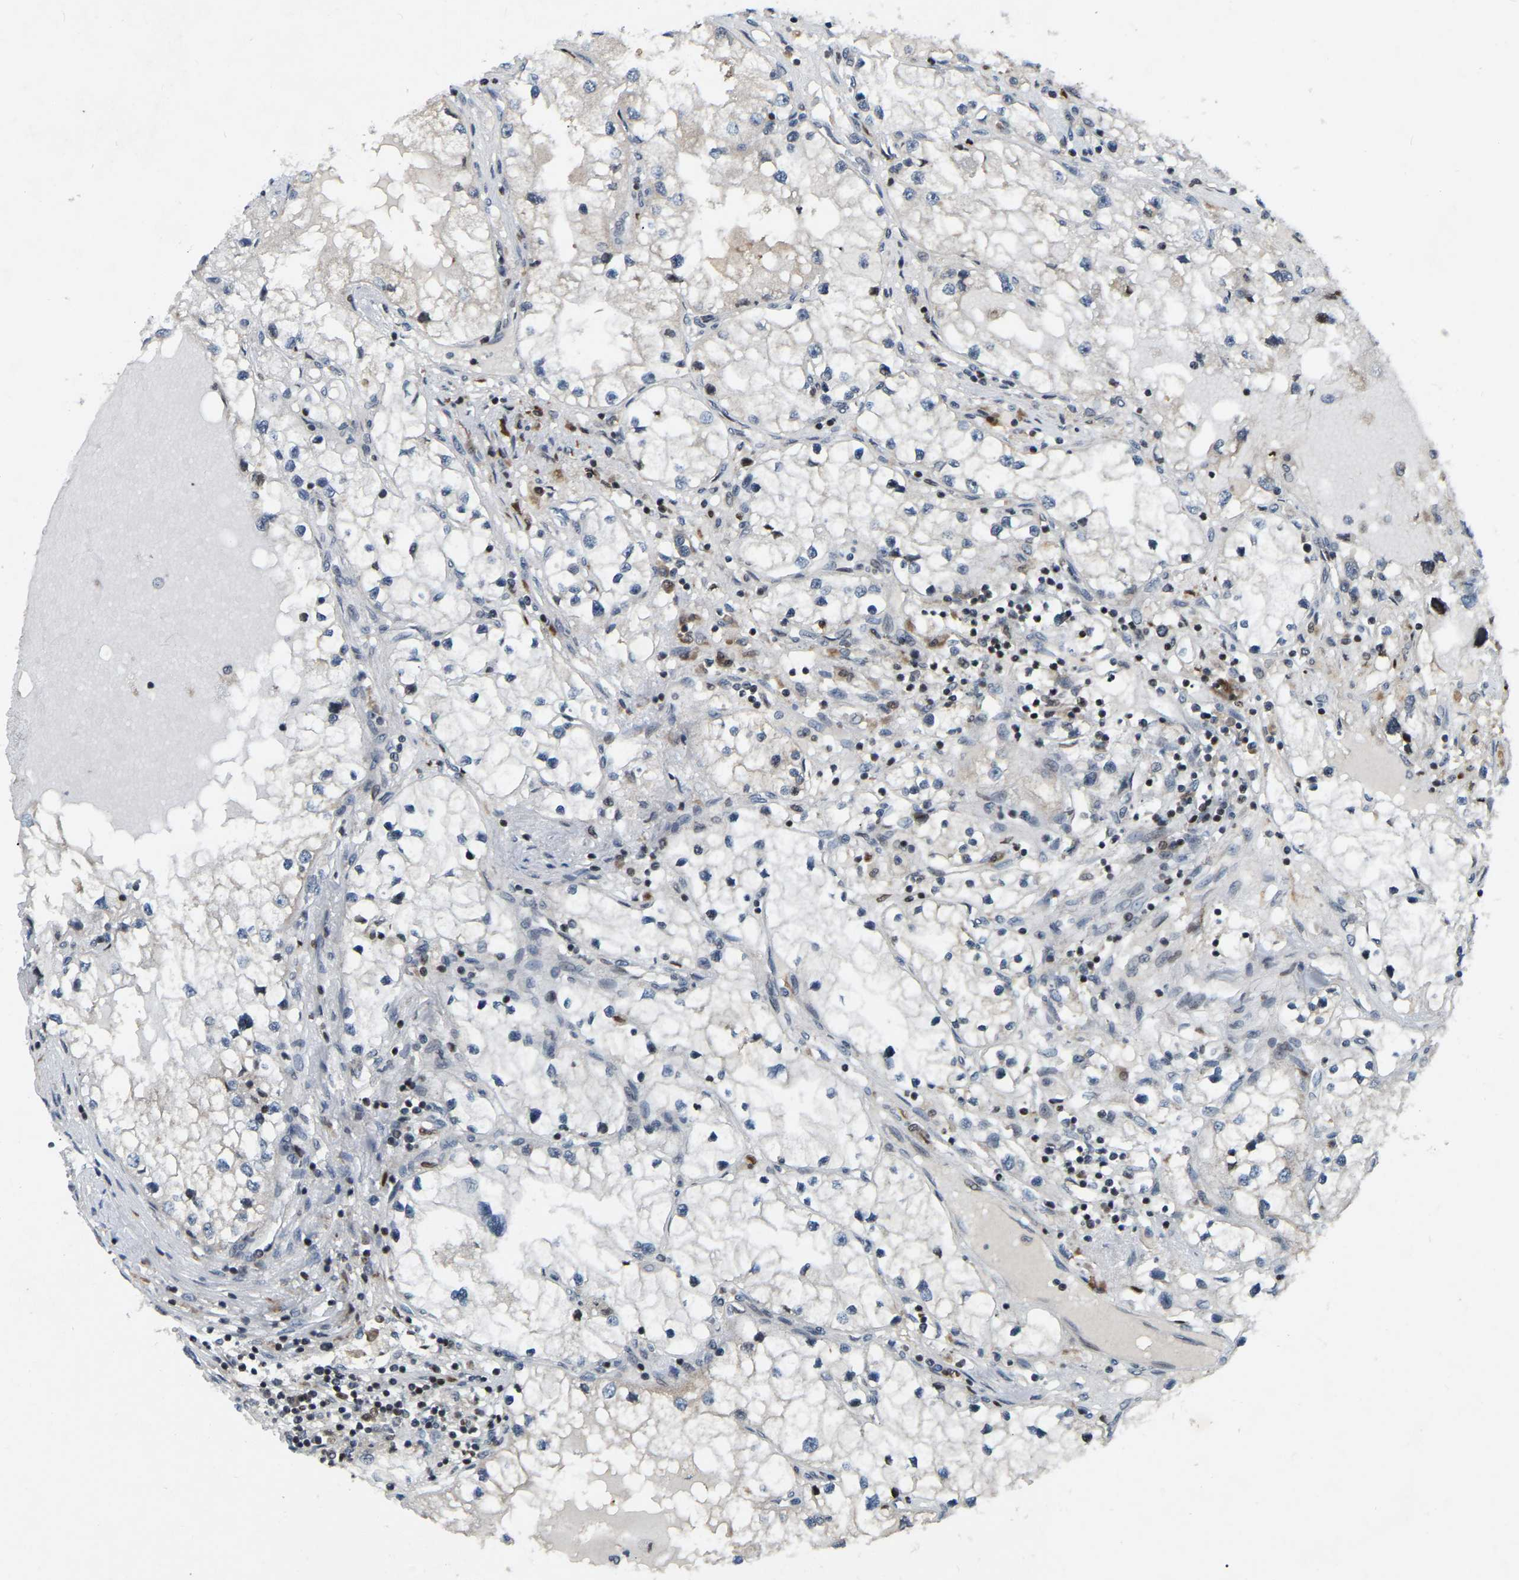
{"staining": {"intensity": "negative", "quantity": "none", "location": "none"}, "tissue": "renal cancer", "cell_type": "Tumor cells", "image_type": "cancer", "snomed": [{"axis": "morphology", "description": "Adenocarcinoma, NOS"}, {"axis": "topography", "description": "Kidney"}], "caption": "Human renal cancer stained for a protein using IHC displays no expression in tumor cells.", "gene": "PARL", "patient": {"sex": "male", "age": 68}}